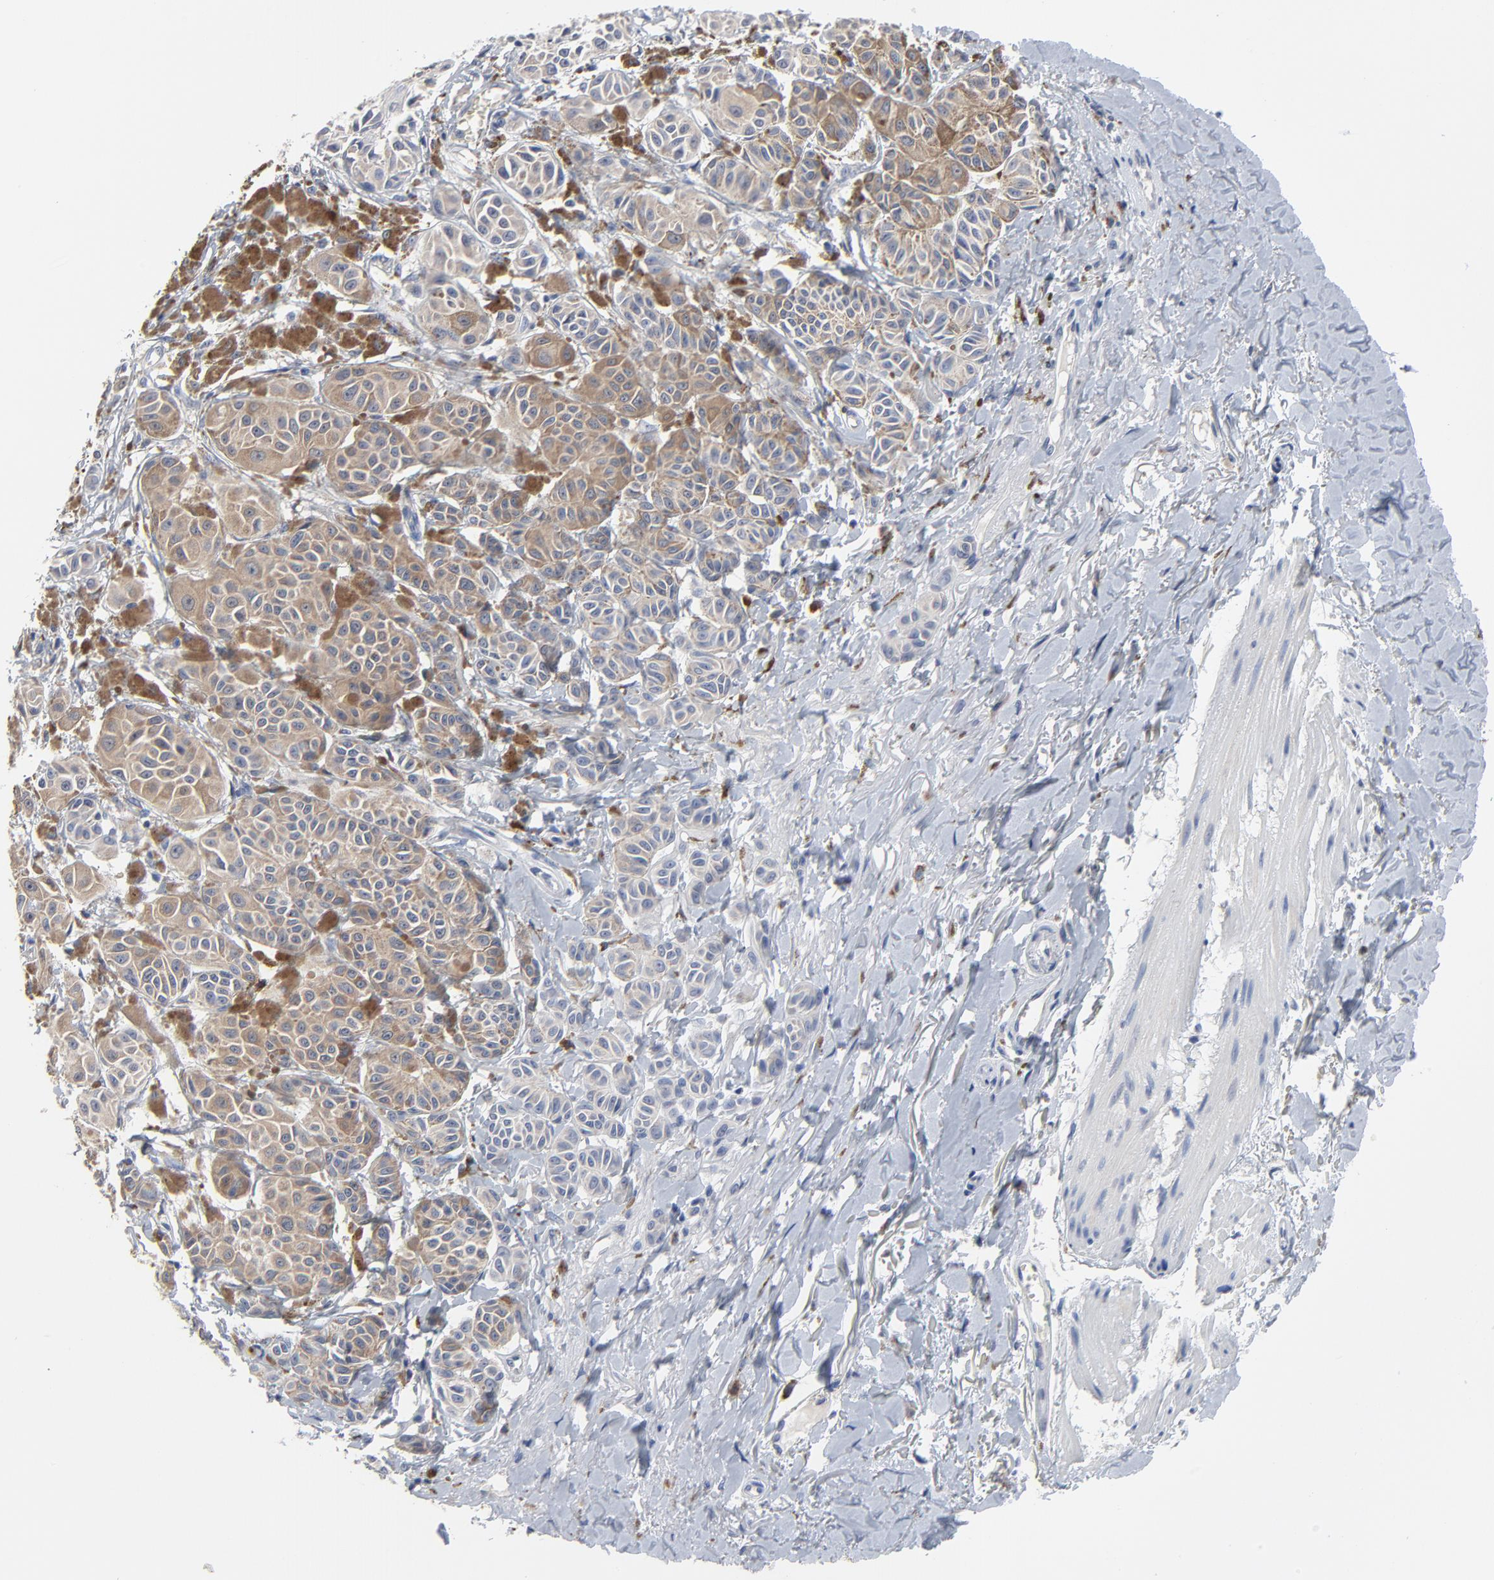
{"staining": {"intensity": "moderate", "quantity": ">75%", "location": "cytoplasmic/membranous"}, "tissue": "melanoma", "cell_type": "Tumor cells", "image_type": "cancer", "snomed": [{"axis": "morphology", "description": "Malignant melanoma, NOS"}, {"axis": "topography", "description": "Skin"}], "caption": "This photomicrograph shows immunohistochemistry staining of human melanoma, with medium moderate cytoplasmic/membranous staining in approximately >75% of tumor cells.", "gene": "FBXL5", "patient": {"sex": "male", "age": 76}}